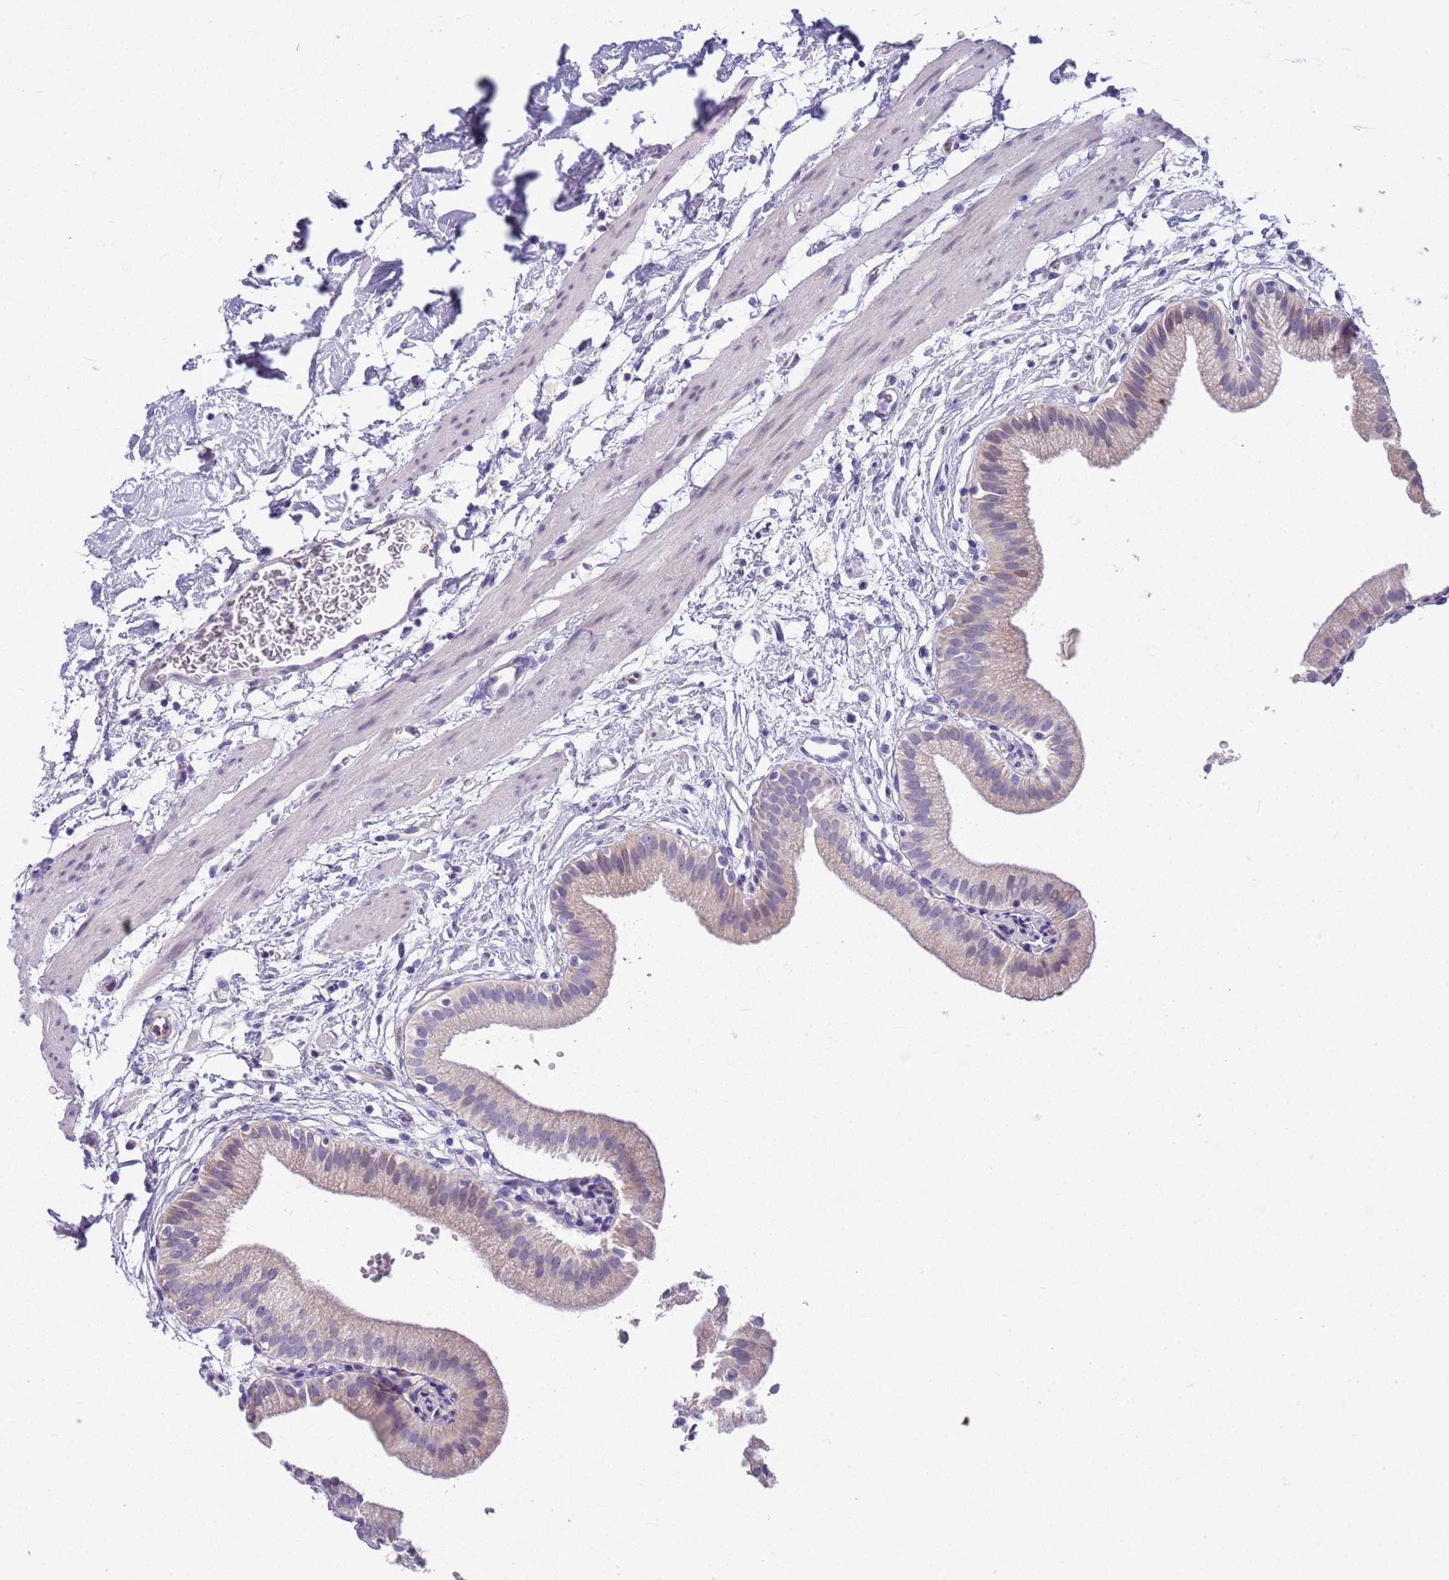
{"staining": {"intensity": "weak", "quantity": "<25%", "location": "cytoplasmic/membranous"}, "tissue": "gallbladder", "cell_type": "Glandular cells", "image_type": "normal", "snomed": [{"axis": "morphology", "description": "Normal tissue, NOS"}, {"axis": "topography", "description": "Gallbladder"}], "caption": "Glandular cells show no significant expression in benign gallbladder.", "gene": "BRMS1L", "patient": {"sex": "male", "age": 55}}